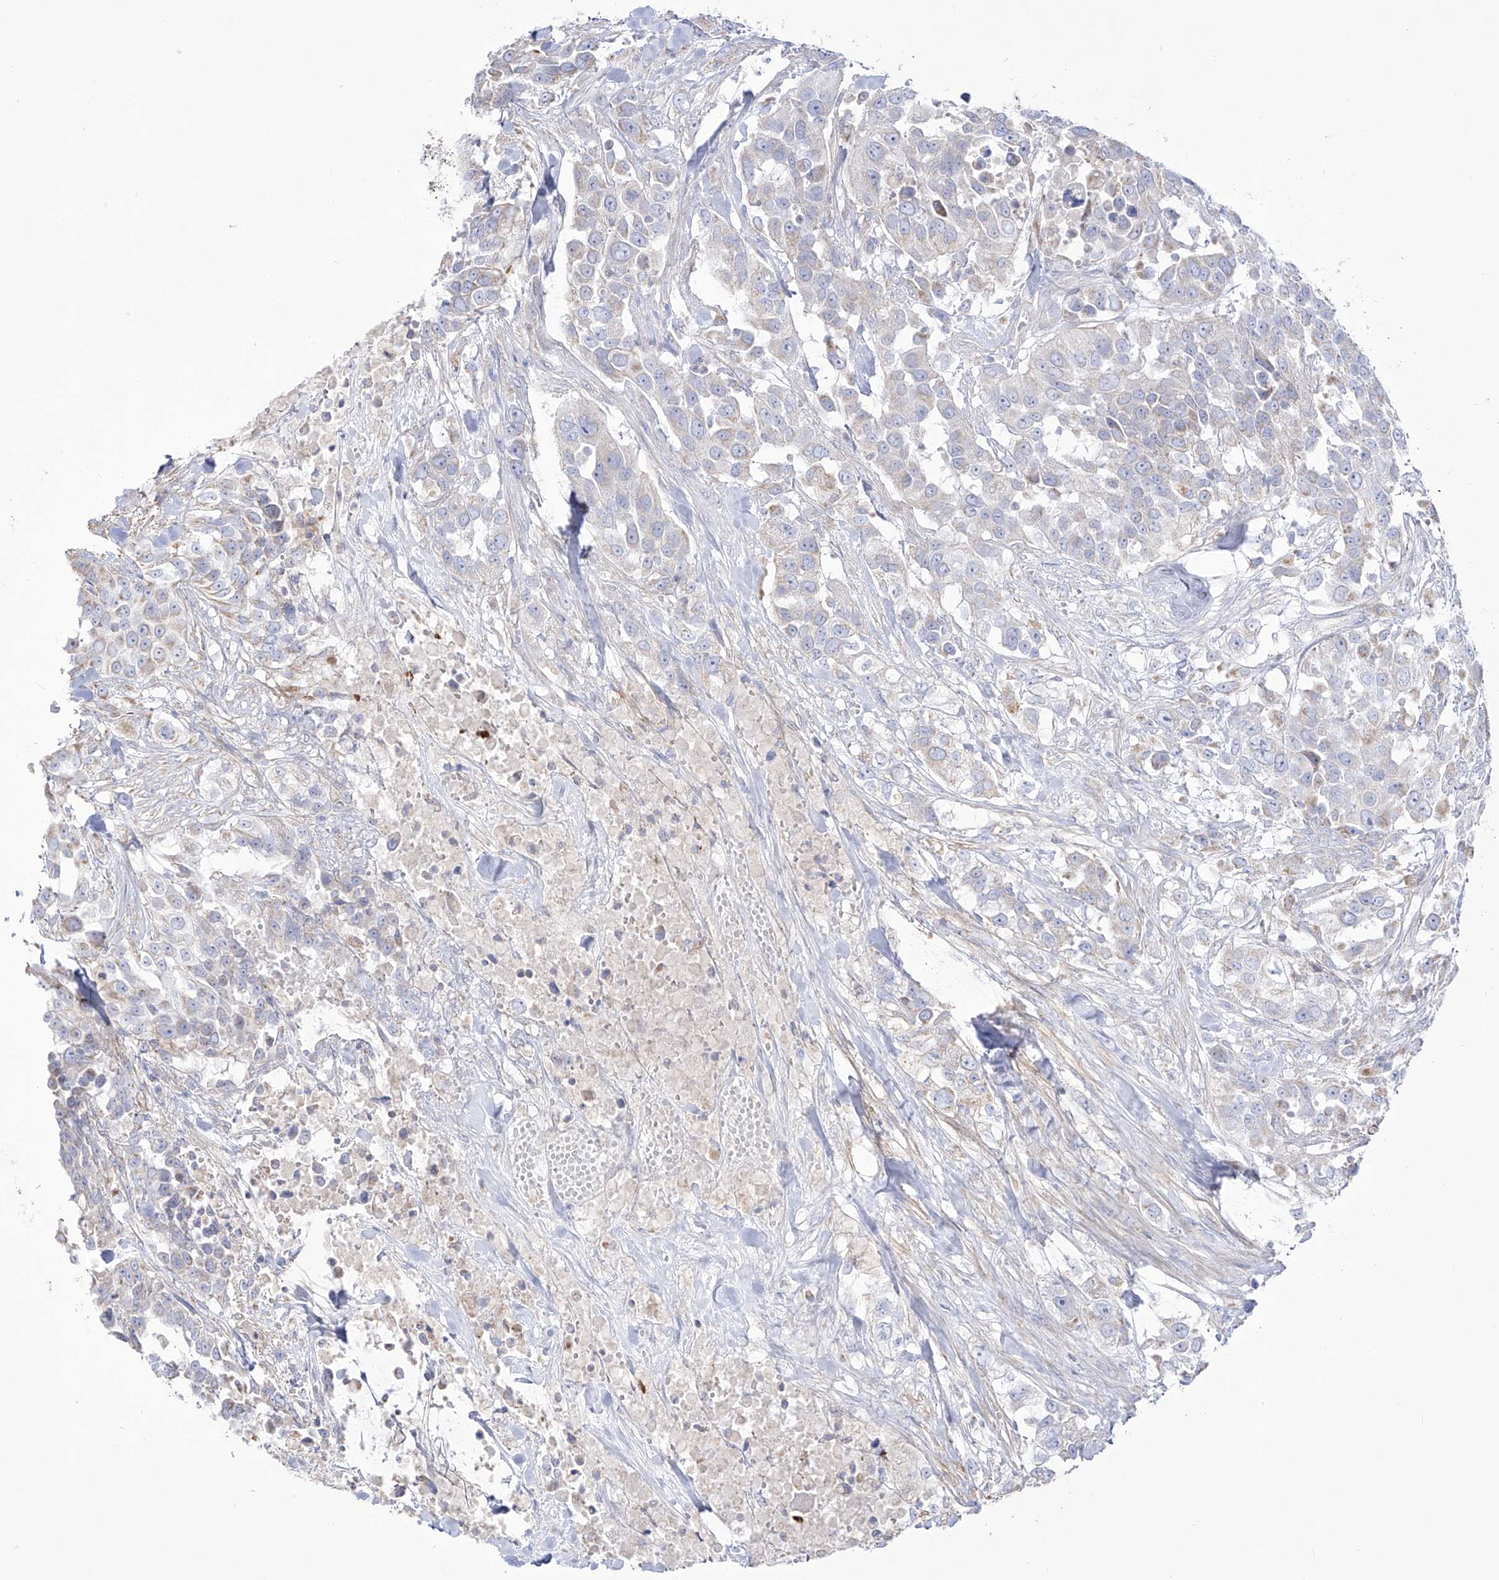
{"staining": {"intensity": "negative", "quantity": "none", "location": "none"}, "tissue": "urothelial cancer", "cell_type": "Tumor cells", "image_type": "cancer", "snomed": [{"axis": "morphology", "description": "Urothelial carcinoma, High grade"}, {"axis": "topography", "description": "Urinary bladder"}], "caption": "Tumor cells show no significant expression in urothelial cancer.", "gene": "RCHY1", "patient": {"sex": "female", "age": 80}}